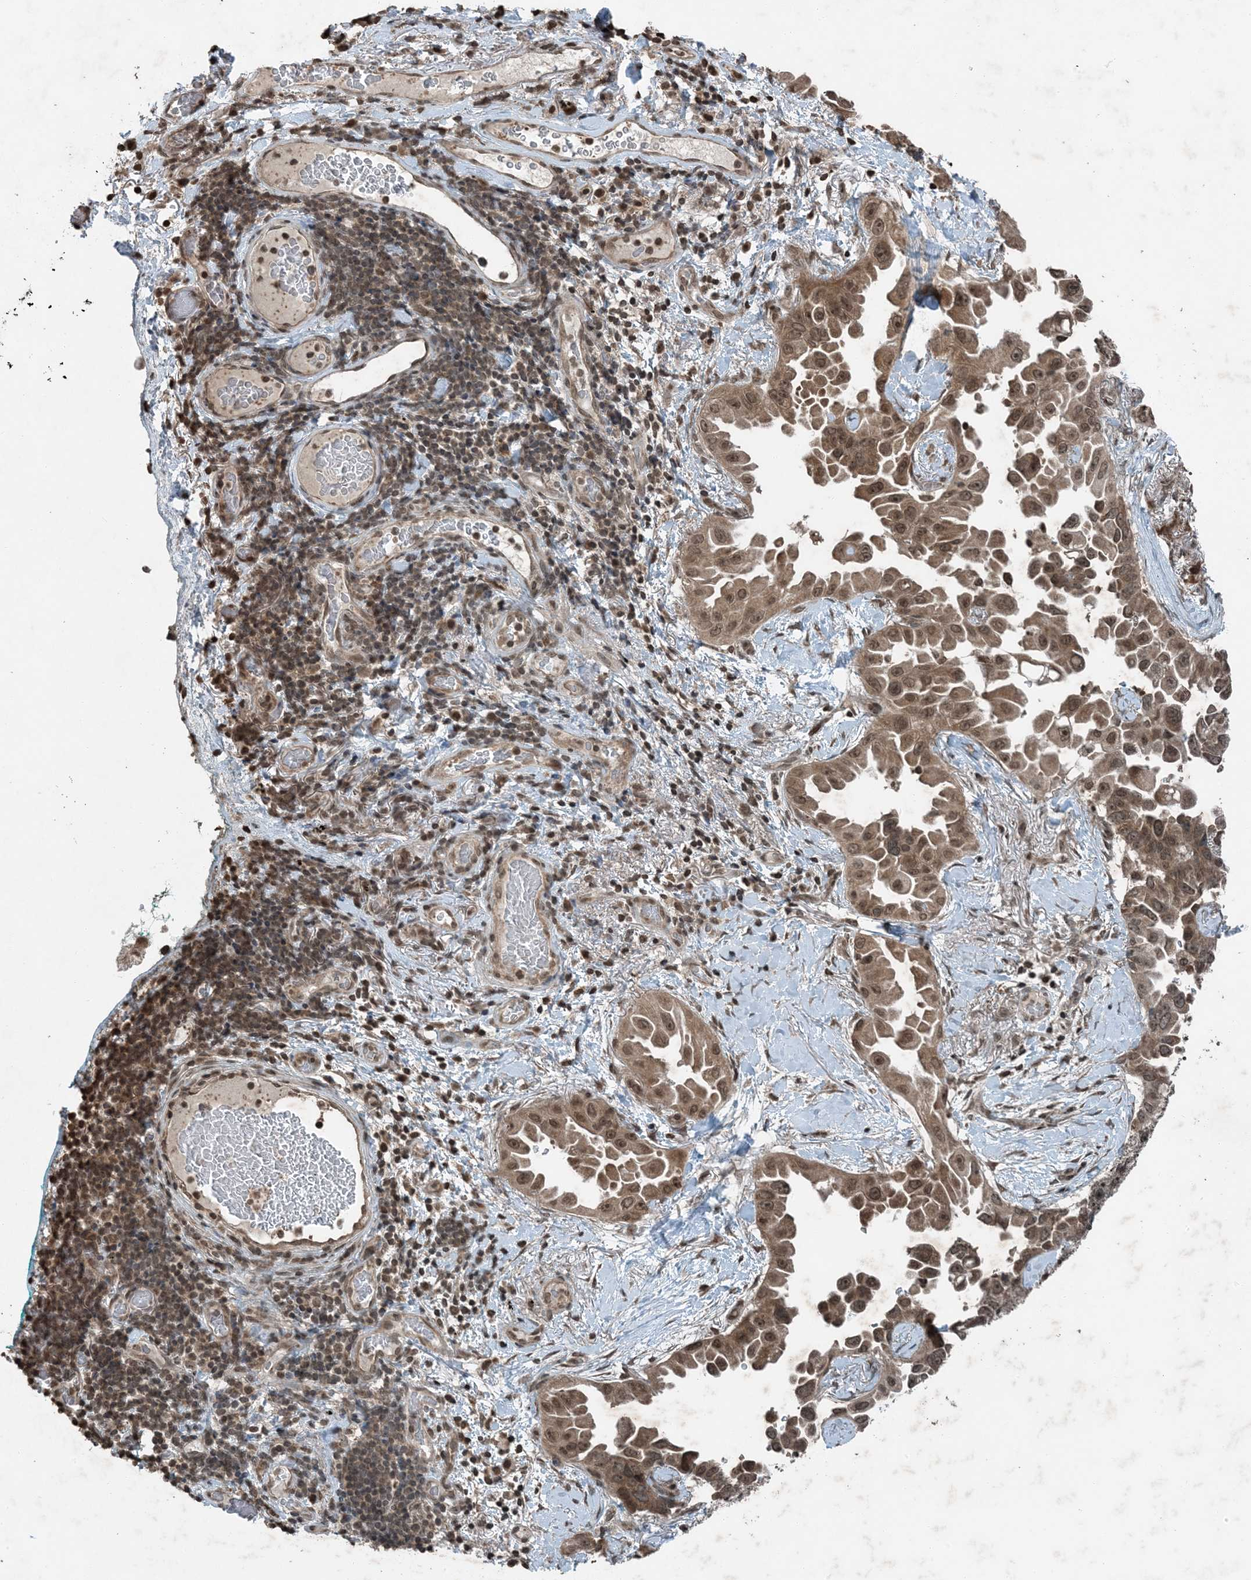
{"staining": {"intensity": "moderate", "quantity": ">75%", "location": "cytoplasmic/membranous,nuclear"}, "tissue": "lung cancer", "cell_type": "Tumor cells", "image_type": "cancer", "snomed": [{"axis": "morphology", "description": "Adenocarcinoma, NOS"}, {"axis": "topography", "description": "Lung"}], "caption": "Protein analysis of lung adenocarcinoma tissue reveals moderate cytoplasmic/membranous and nuclear staining in approximately >75% of tumor cells.", "gene": "ZFAND2B", "patient": {"sex": "female", "age": 67}}